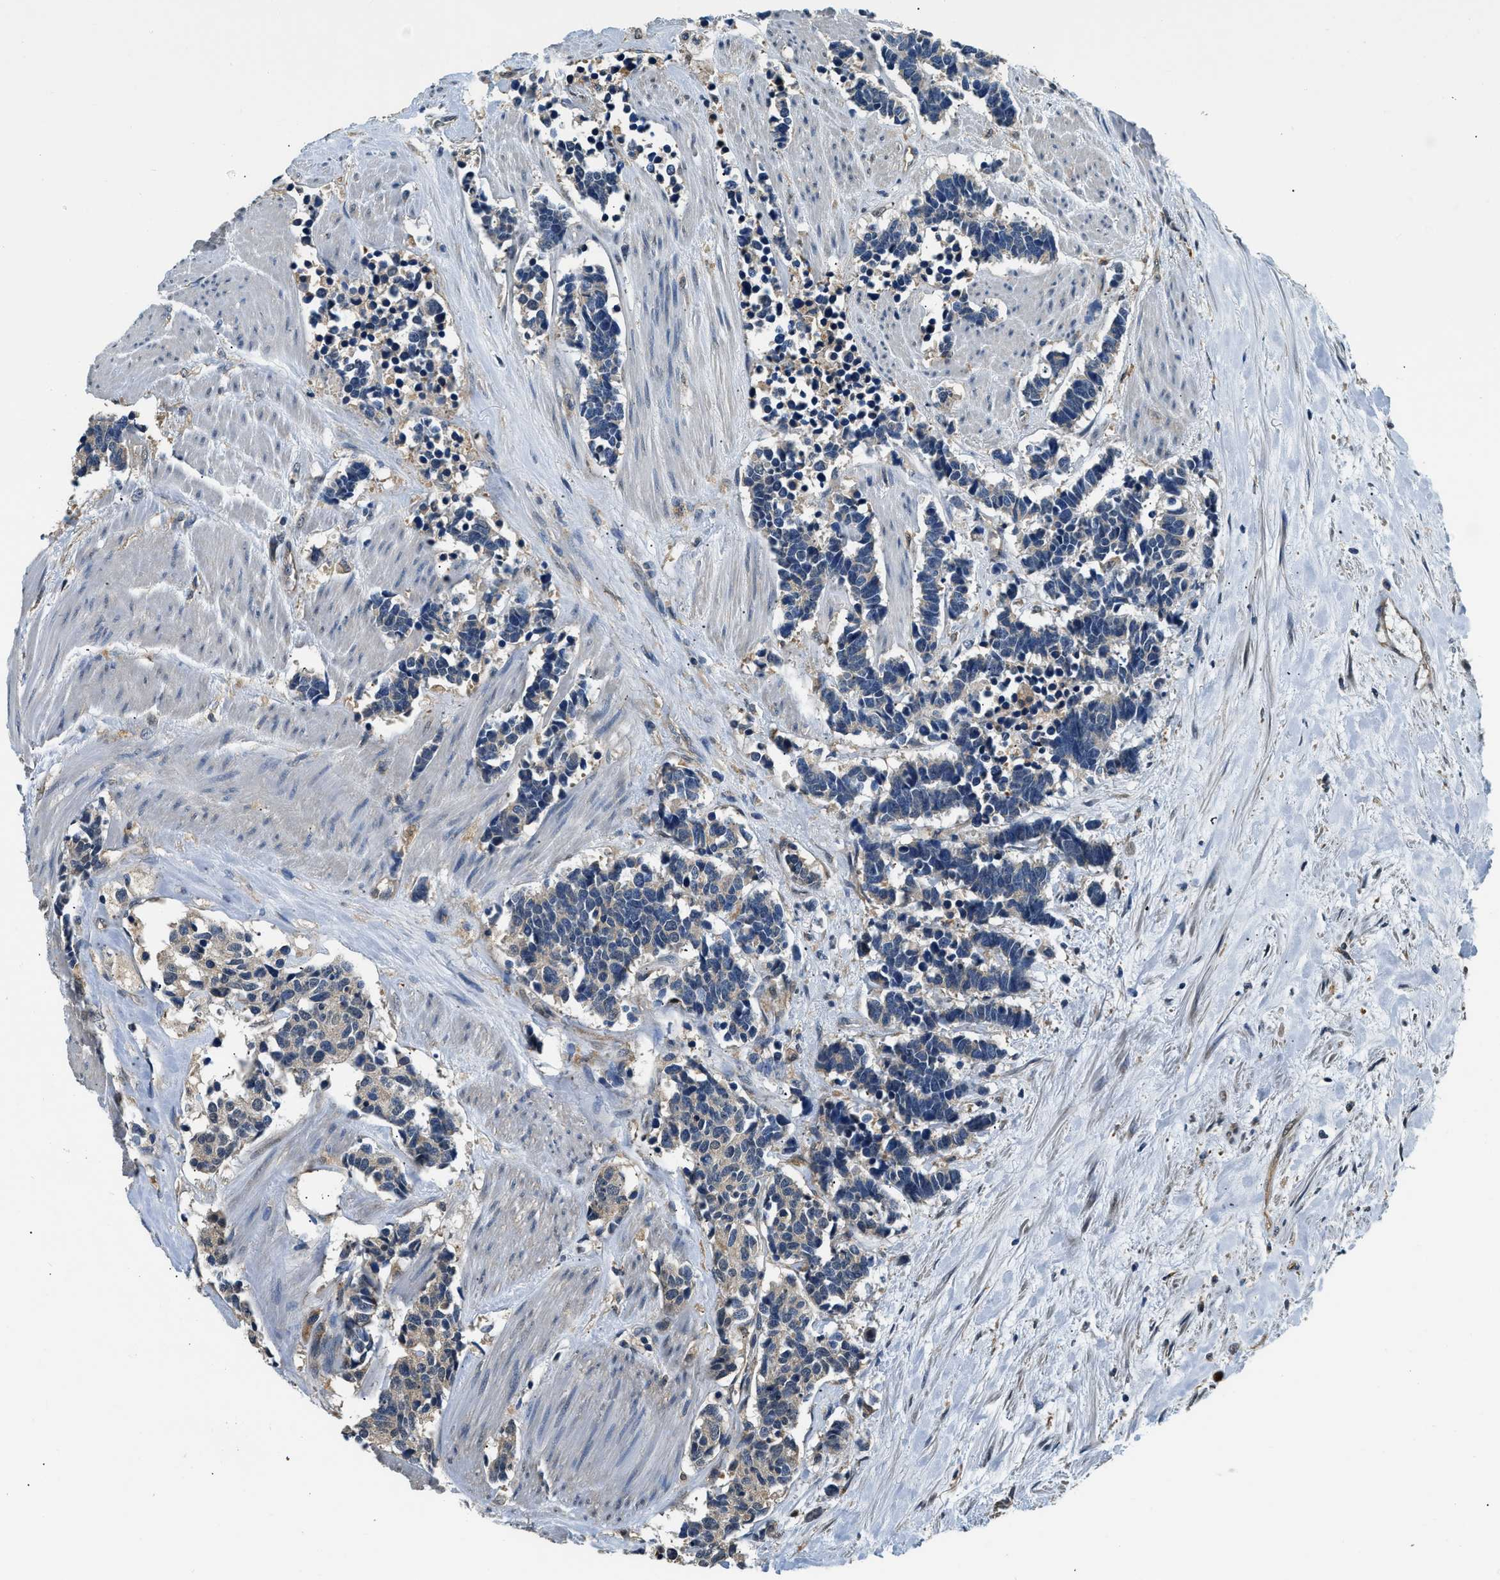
{"staining": {"intensity": "negative", "quantity": "none", "location": "none"}, "tissue": "carcinoid", "cell_type": "Tumor cells", "image_type": "cancer", "snomed": [{"axis": "morphology", "description": "Carcinoma, NOS"}, {"axis": "morphology", "description": "Carcinoid, malignant, NOS"}, {"axis": "topography", "description": "Urinary bladder"}], "caption": "The histopathology image shows no significant positivity in tumor cells of carcinoid.", "gene": "BCL7C", "patient": {"sex": "male", "age": 57}}